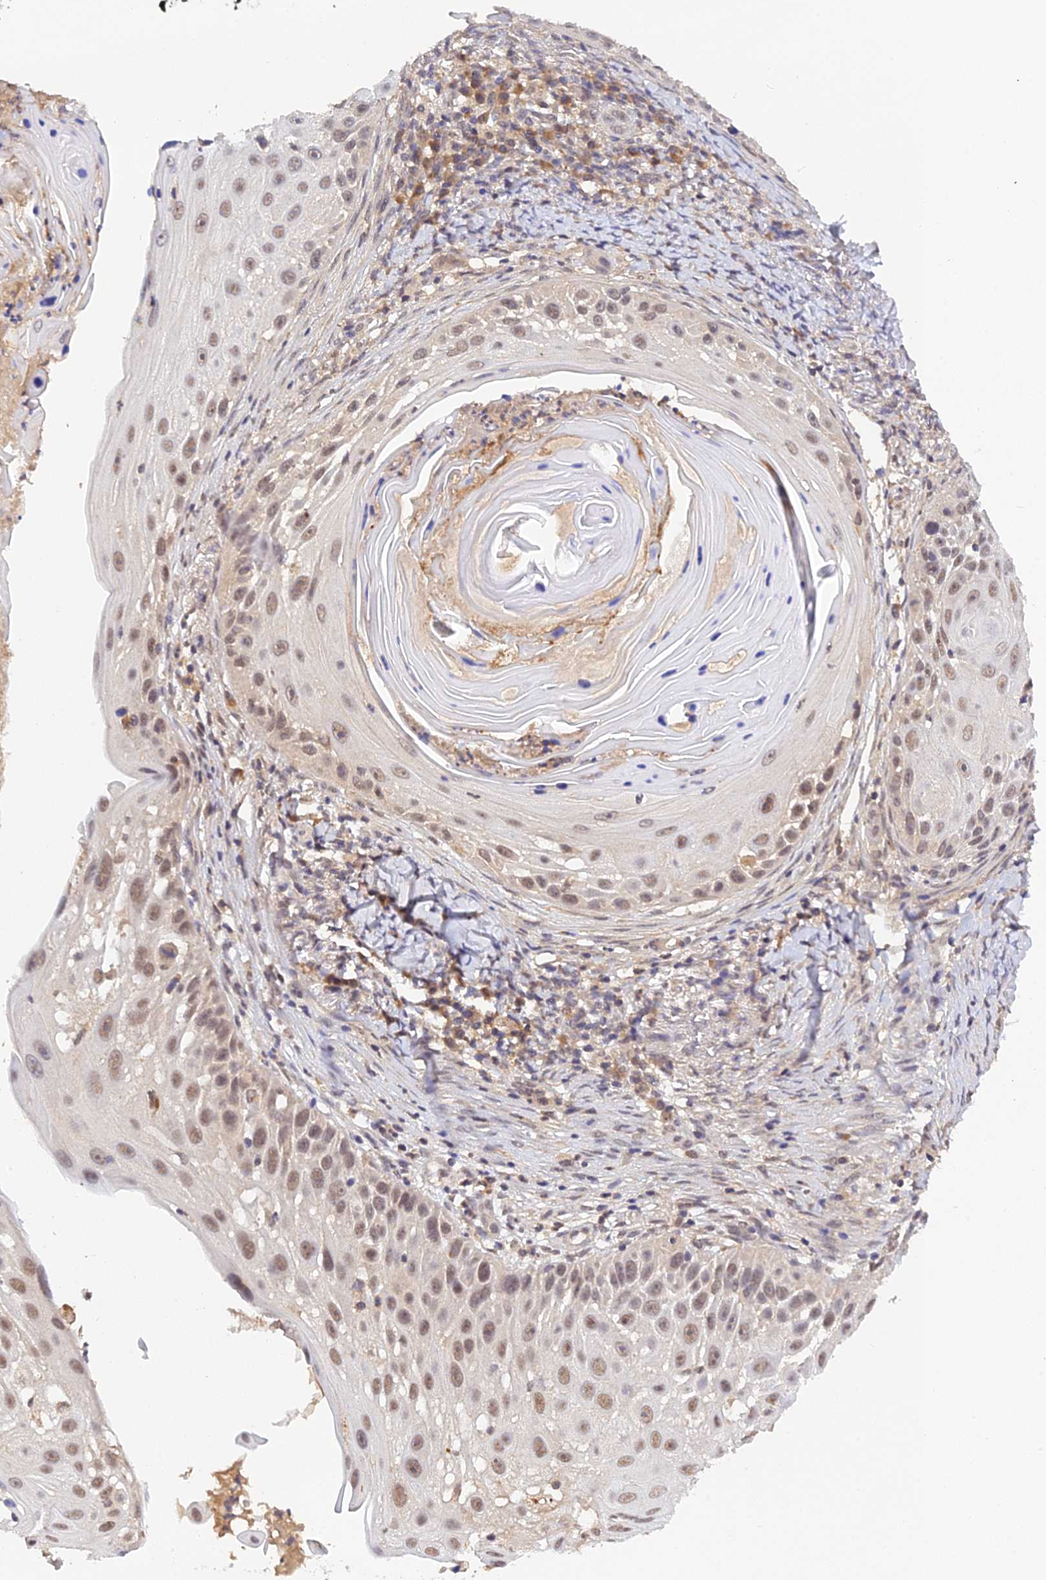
{"staining": {"intensity": "moderate", "quantity": ">75%", "location": "nuclear"}, "tissue": "skin cancer", "cell_type": "Tumor cells", "image_type": "cancer", "snomed": [{"axis": "morphology", "description": "Squamous cell carcinoma, NOS"}, {"axis": "topography", "description": "Skin"}], "caption": "This histopathology image reveals skin cancer (squamous cell carcinoma) stained with IHC to label a protein in brown. The nuclear of tumor cells show moderate positivity for the protein. Nuclei are counter-stained blue.", "gene": "ZNF436", "patient": {"sex": "female", "age": 44}}